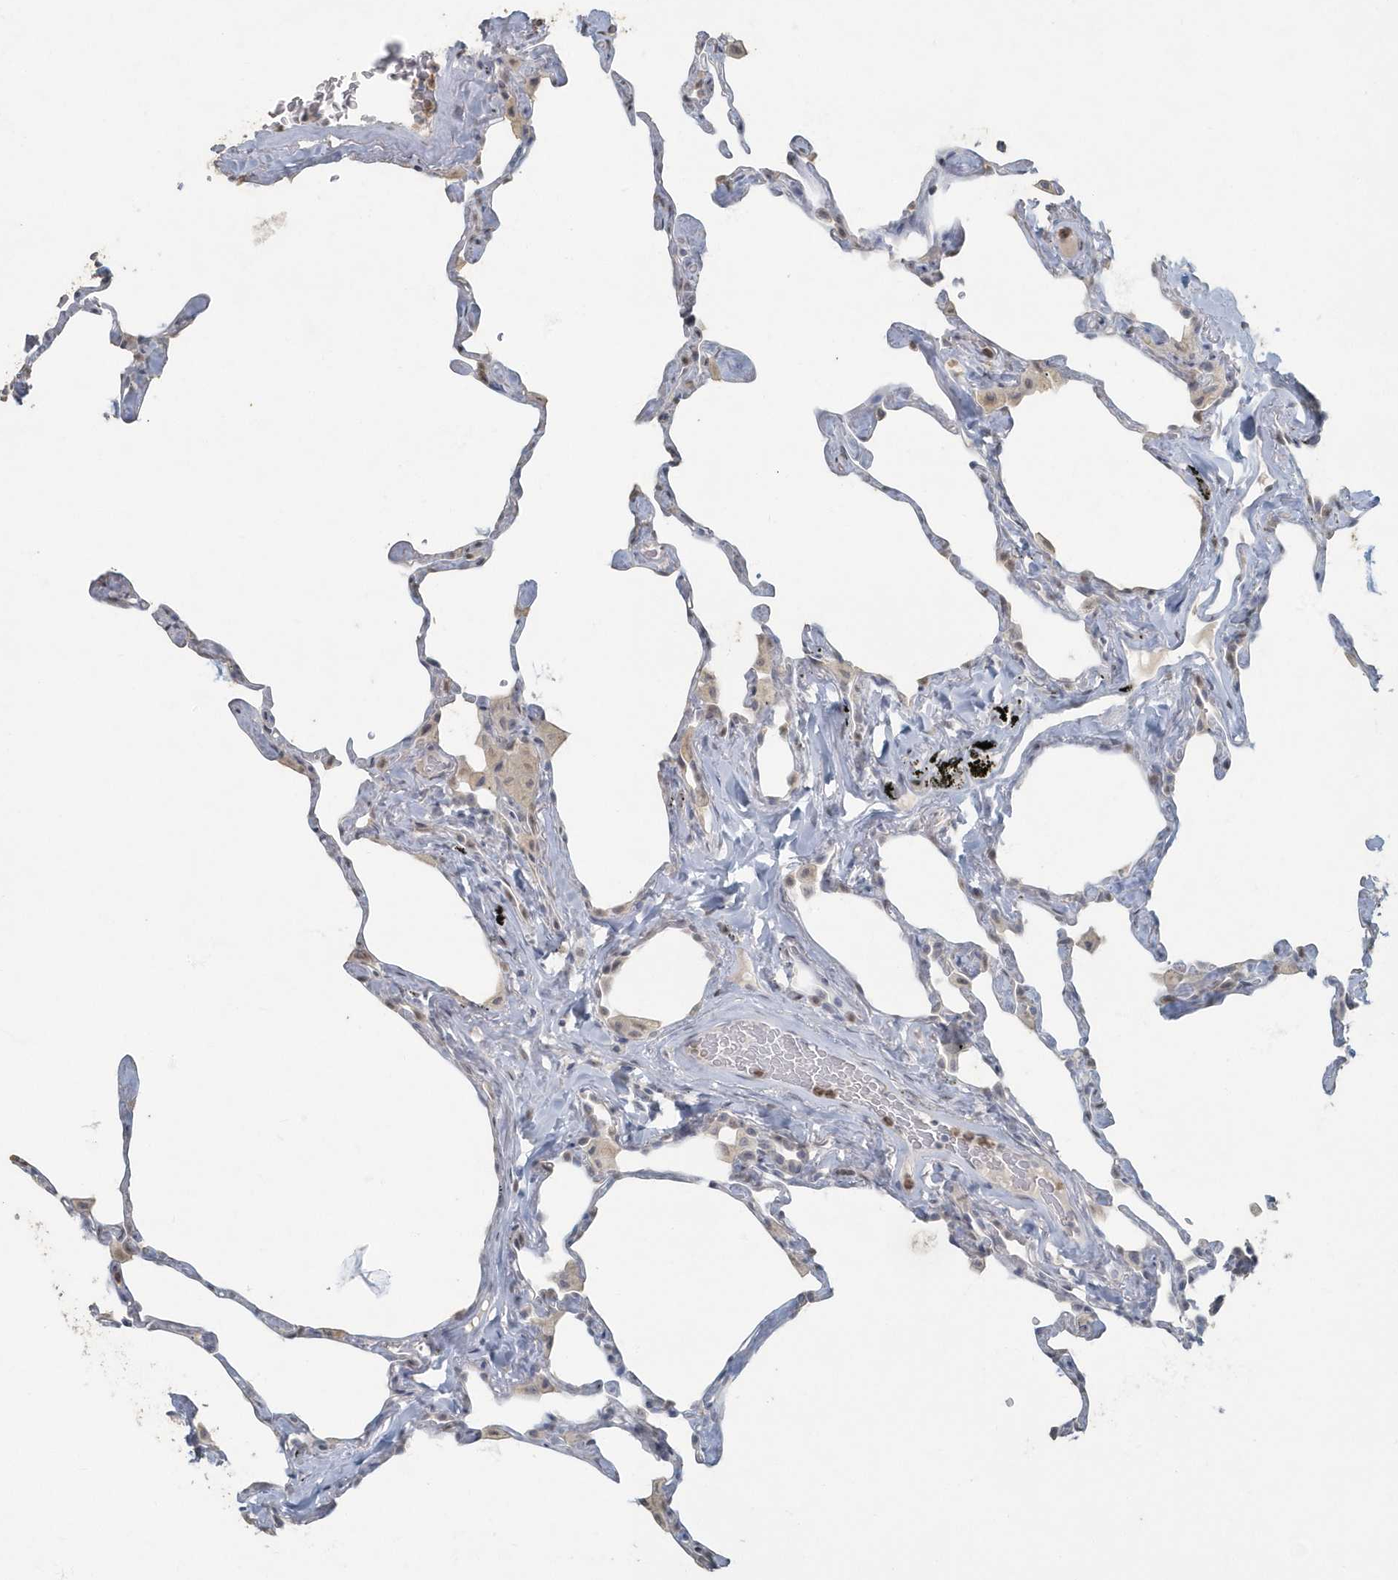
{"staining": {"intensity": "weak", "quantity": "<25%", "location": "cytoplasmic/membranous"}, "tissue": "lung", "cell_type": "Alveolar cells", "image_type": "normal", "snomed": [{"axis": "morphology", "description": "Normal tissue, NOS"}, {"axis": "topography", "description": "Lung"}], "caption": "This is a micrograph of IHC staining of normal lung, which shows no expression in alveolar cells. Brightfield microscopy of immunohistochemistry stained with DAB (3,3'-diaminobenzidine) (brown) and hematoxylin (blue), captured at high magnification.", "gene": "MYOT", "patient": {"sex": "male", "age": 65}}